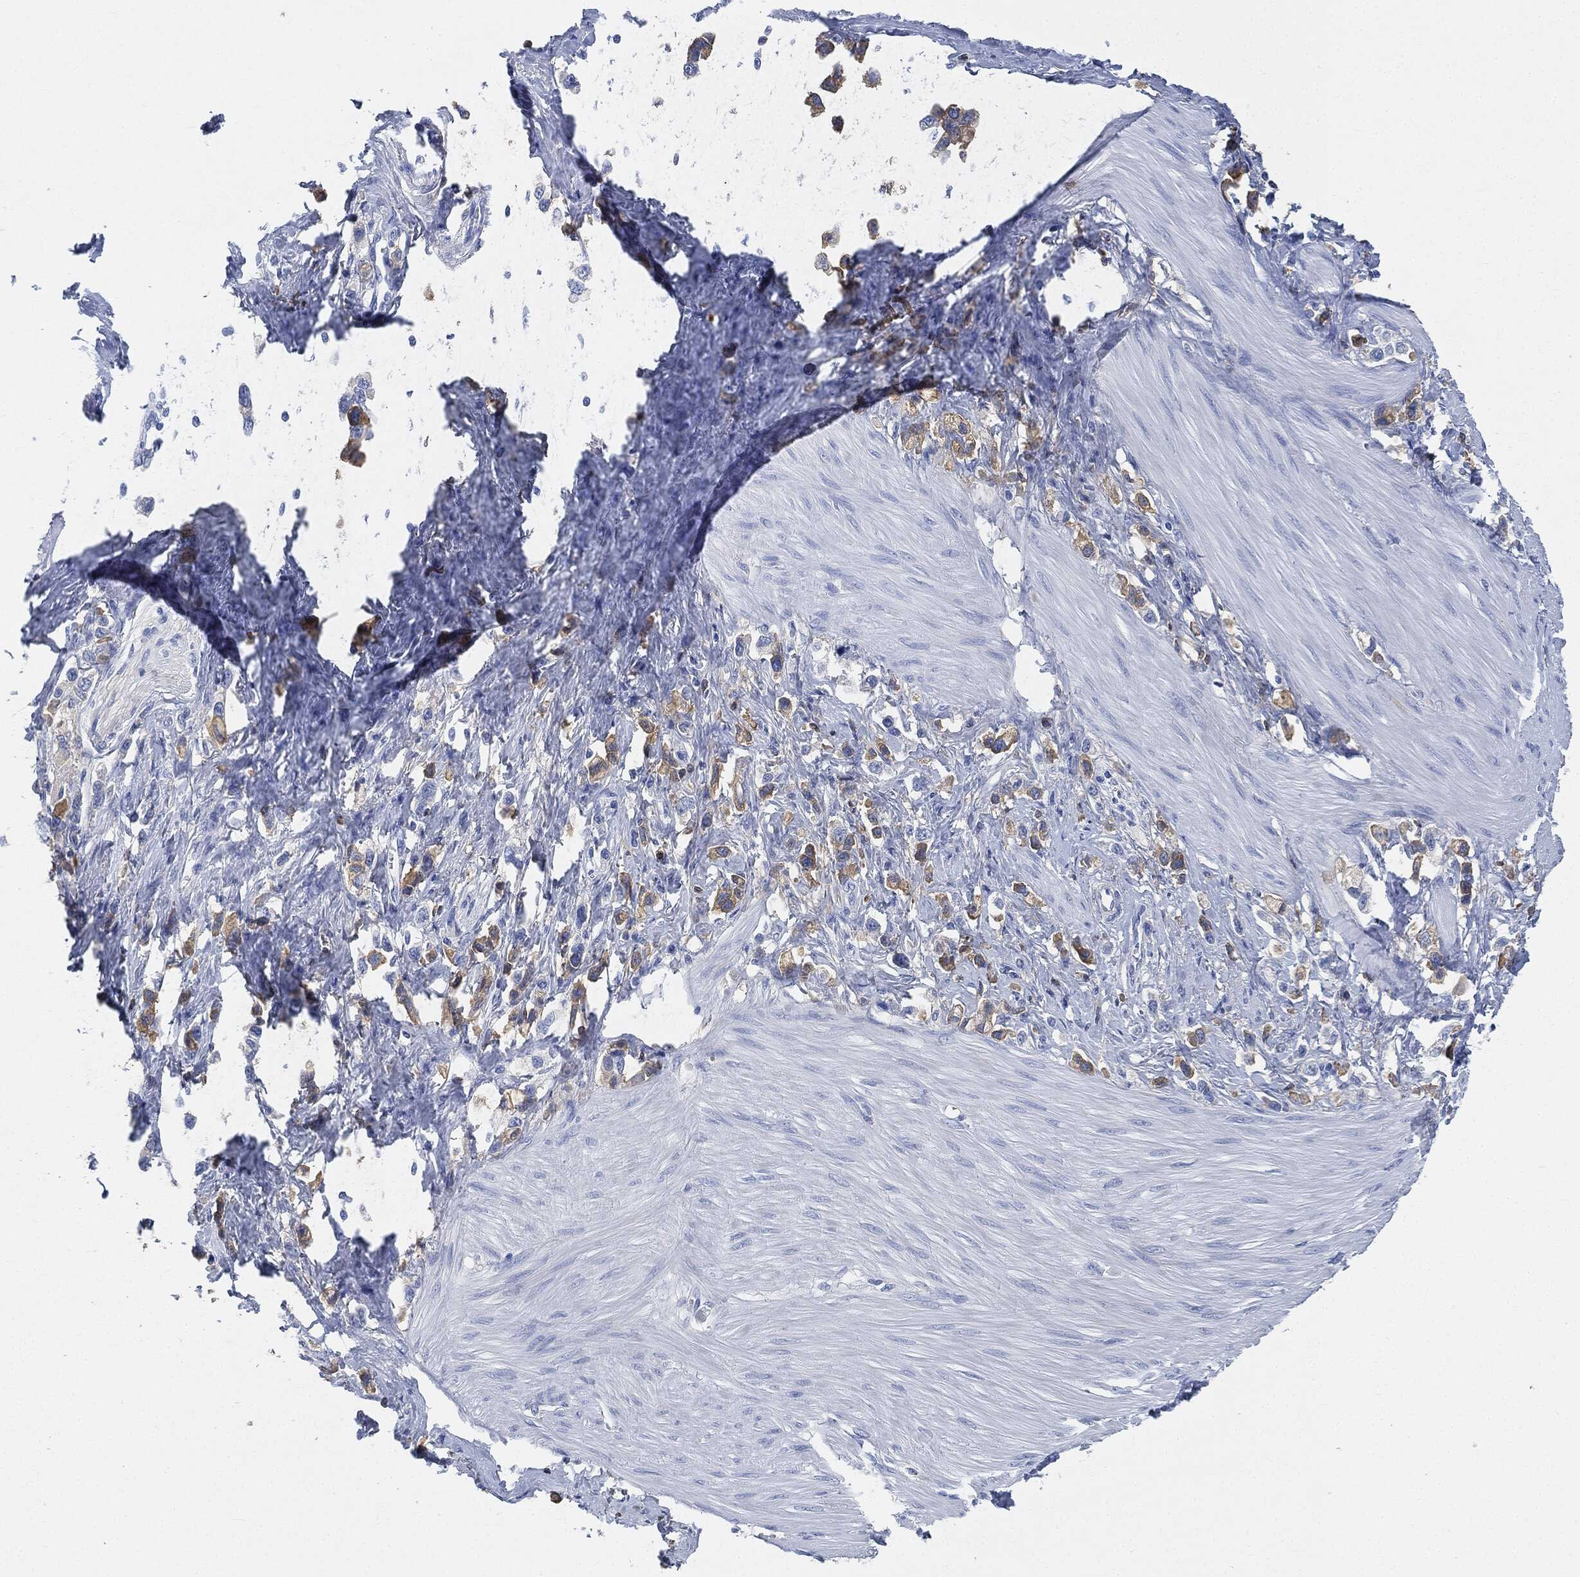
{"staining": {"intensity": "moderate", "quantity": "<25%", "location": "cytoplasmic/membranous"}, "tissue": "stomach cancer", "cell_type": "Tumor cells", "image_type": "cancer", "snomed": [{"axis": "morphology", "description": "Normal tissue, NOS"}, {"axis": "morphology", "description": "Adenocarcinoma, NOS"}, {"axis": "morphology", "description": "Adenocarcinoma, High grade"}, {"axis": "topography", "description": "Stomach, upper"}, {"axis": "topography", "description": "Stomach"}], "caption": "DAB (3,3'-diaminobenzidine) immunohistochemical staining of human stomach cancer shows moderate cytoplasmic/membranous protein expression in about <25% of tumor cells. (brown staining indicates protein expression, while blue staining denotes nuclei).", "gene": "IGLV6-57", "patient": {"sex": "female", "age": 65}}